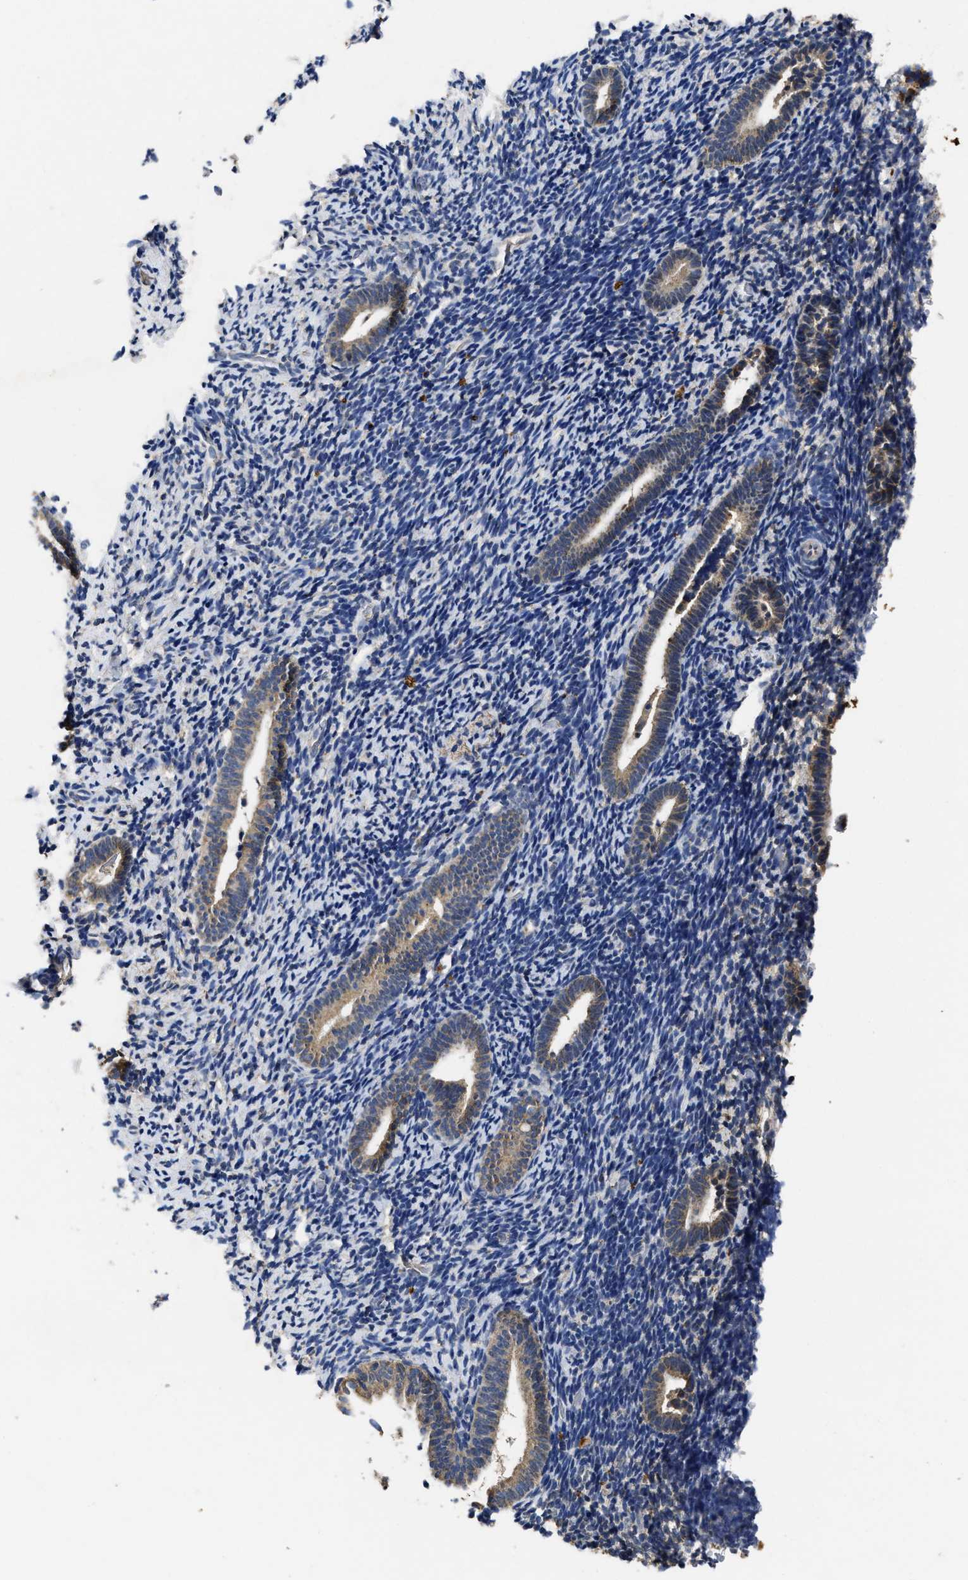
{"staining": {"intensity": "negative", "quantity": "none", "location": "none"}, "tissue": "endometrium", "cell_type": "Cells in endometrial stroma", "image_type": "normal", "snomed": [{"axis": "morphology", "description": "Normal tissue, NOS"}, {"axis": "topography", "description": "Endometrium"}], "caption": "A high-resolution micrograph shows IHC staining of normal endometrium, which demonstrates no significant staining in cells in endometrial stroma.", "gene": "CTNNA1", "patient": {"sex": "female", "age": 51}}